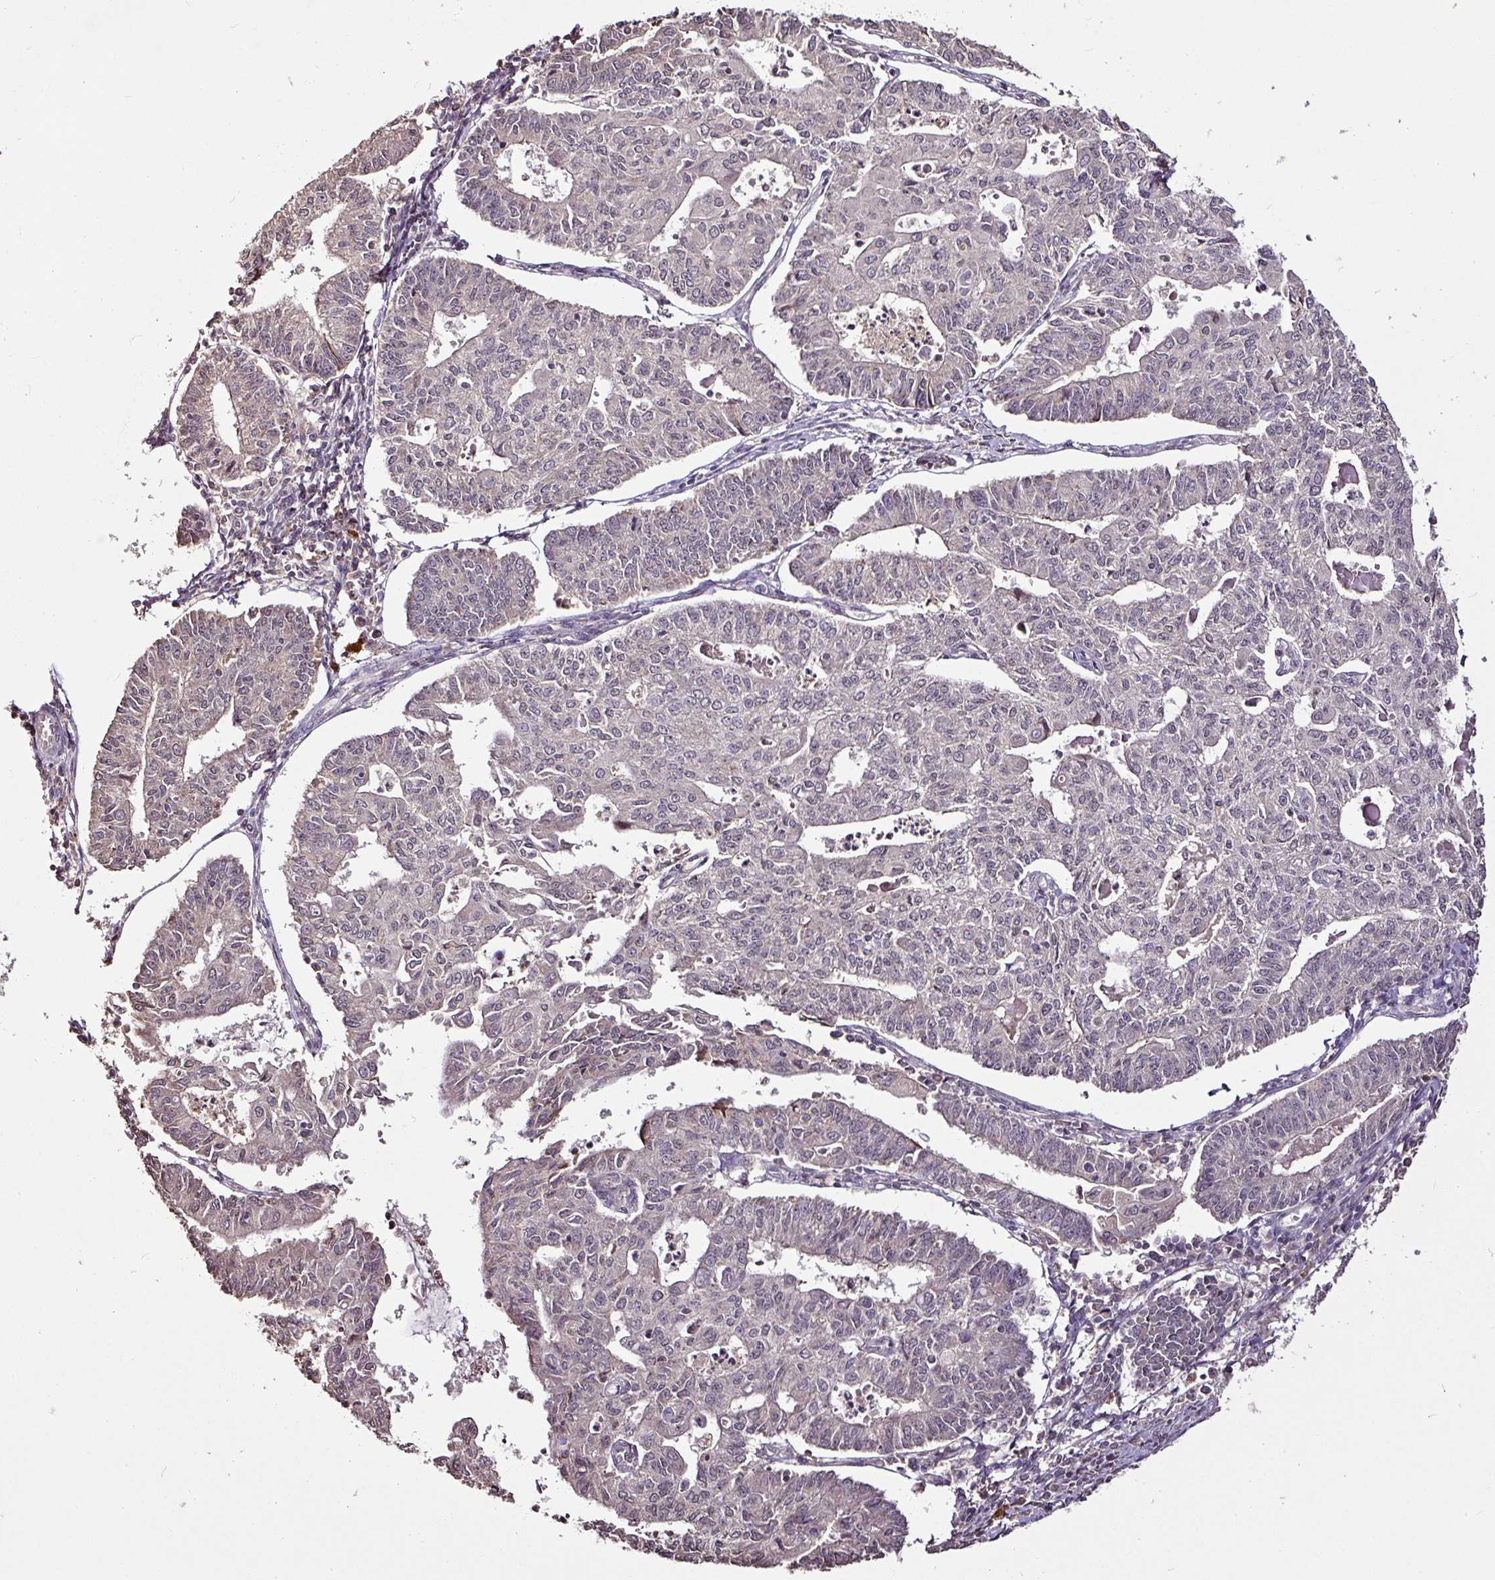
{"staining": {"intensity": "weak", "quantity": "<25%", "location": "cytoplasmic/membranous"}, "tissue": "endometrial cancer", "cell_type": "Tumor cells", "image_type": "cancer", "snomed": [{"axis": "morphology", "description": "Adenocarcinoma, NOS"}, {"axis": "topography", "description": "Endometrium"}], "caption": "Tumor cells are negative for brown protein staining in adenocarcinoma (endometrial).", "gene": "RPL38", "patient": {"sex": "female", "age": 56}}